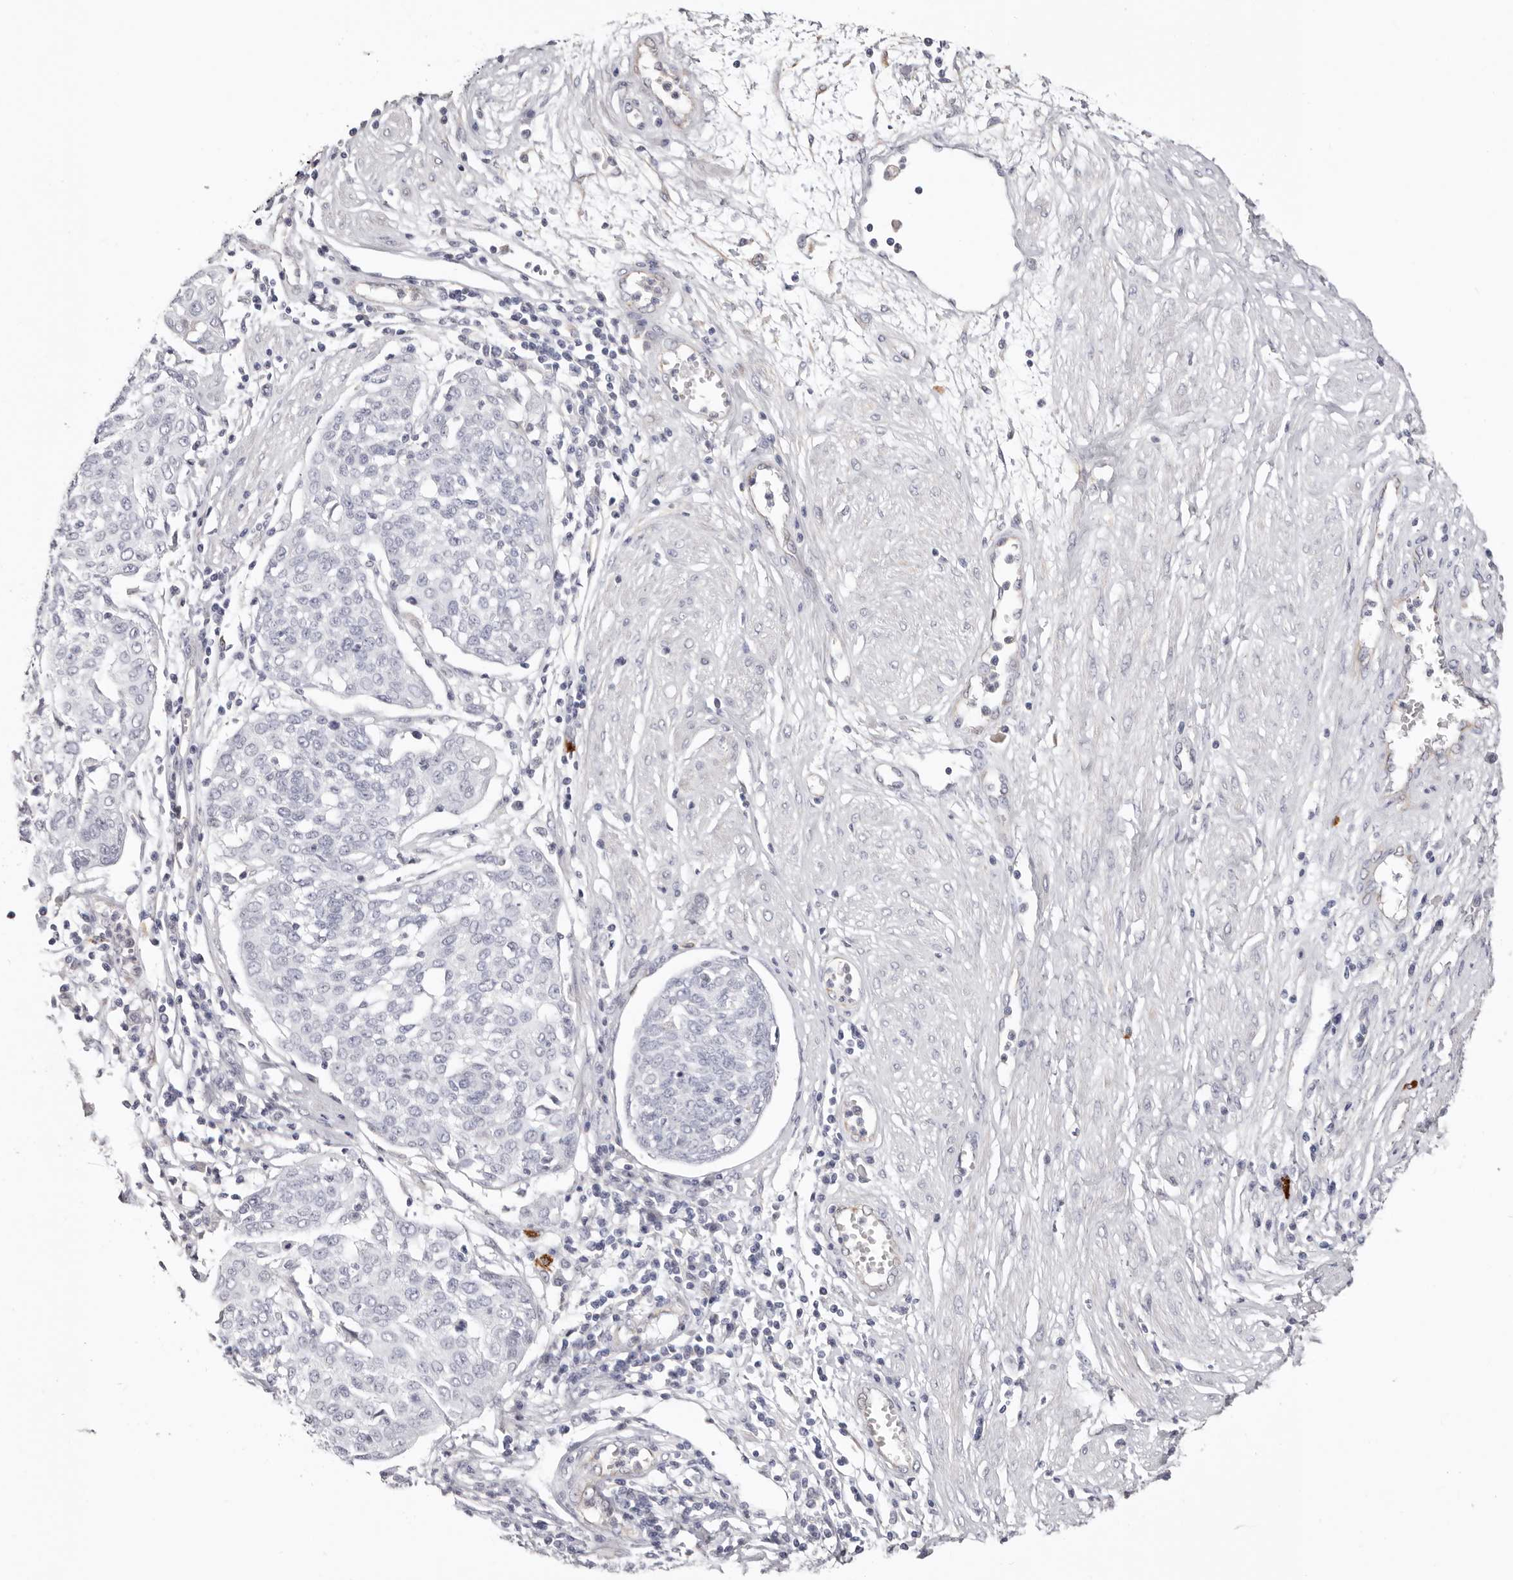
{"staining": {"intensity": "negative", "quantity": "none", "location": "none"}, "tissue": "cervical cancer", "cell_type": "Tumor cells", "image_type": "cancer", "snomed": [{"axis": "morphology", "description": "Squamous cell carcinoma, NOS"}, {"axis": "topography", "description": "Cervix"}], "caption": "Micrograph shows no protein staining in tumor cells of cervical cancer (squamous cell carcinoma) tissue.", "gene": "PKDCC", "patient": {"sex": "female", "age": 34}}